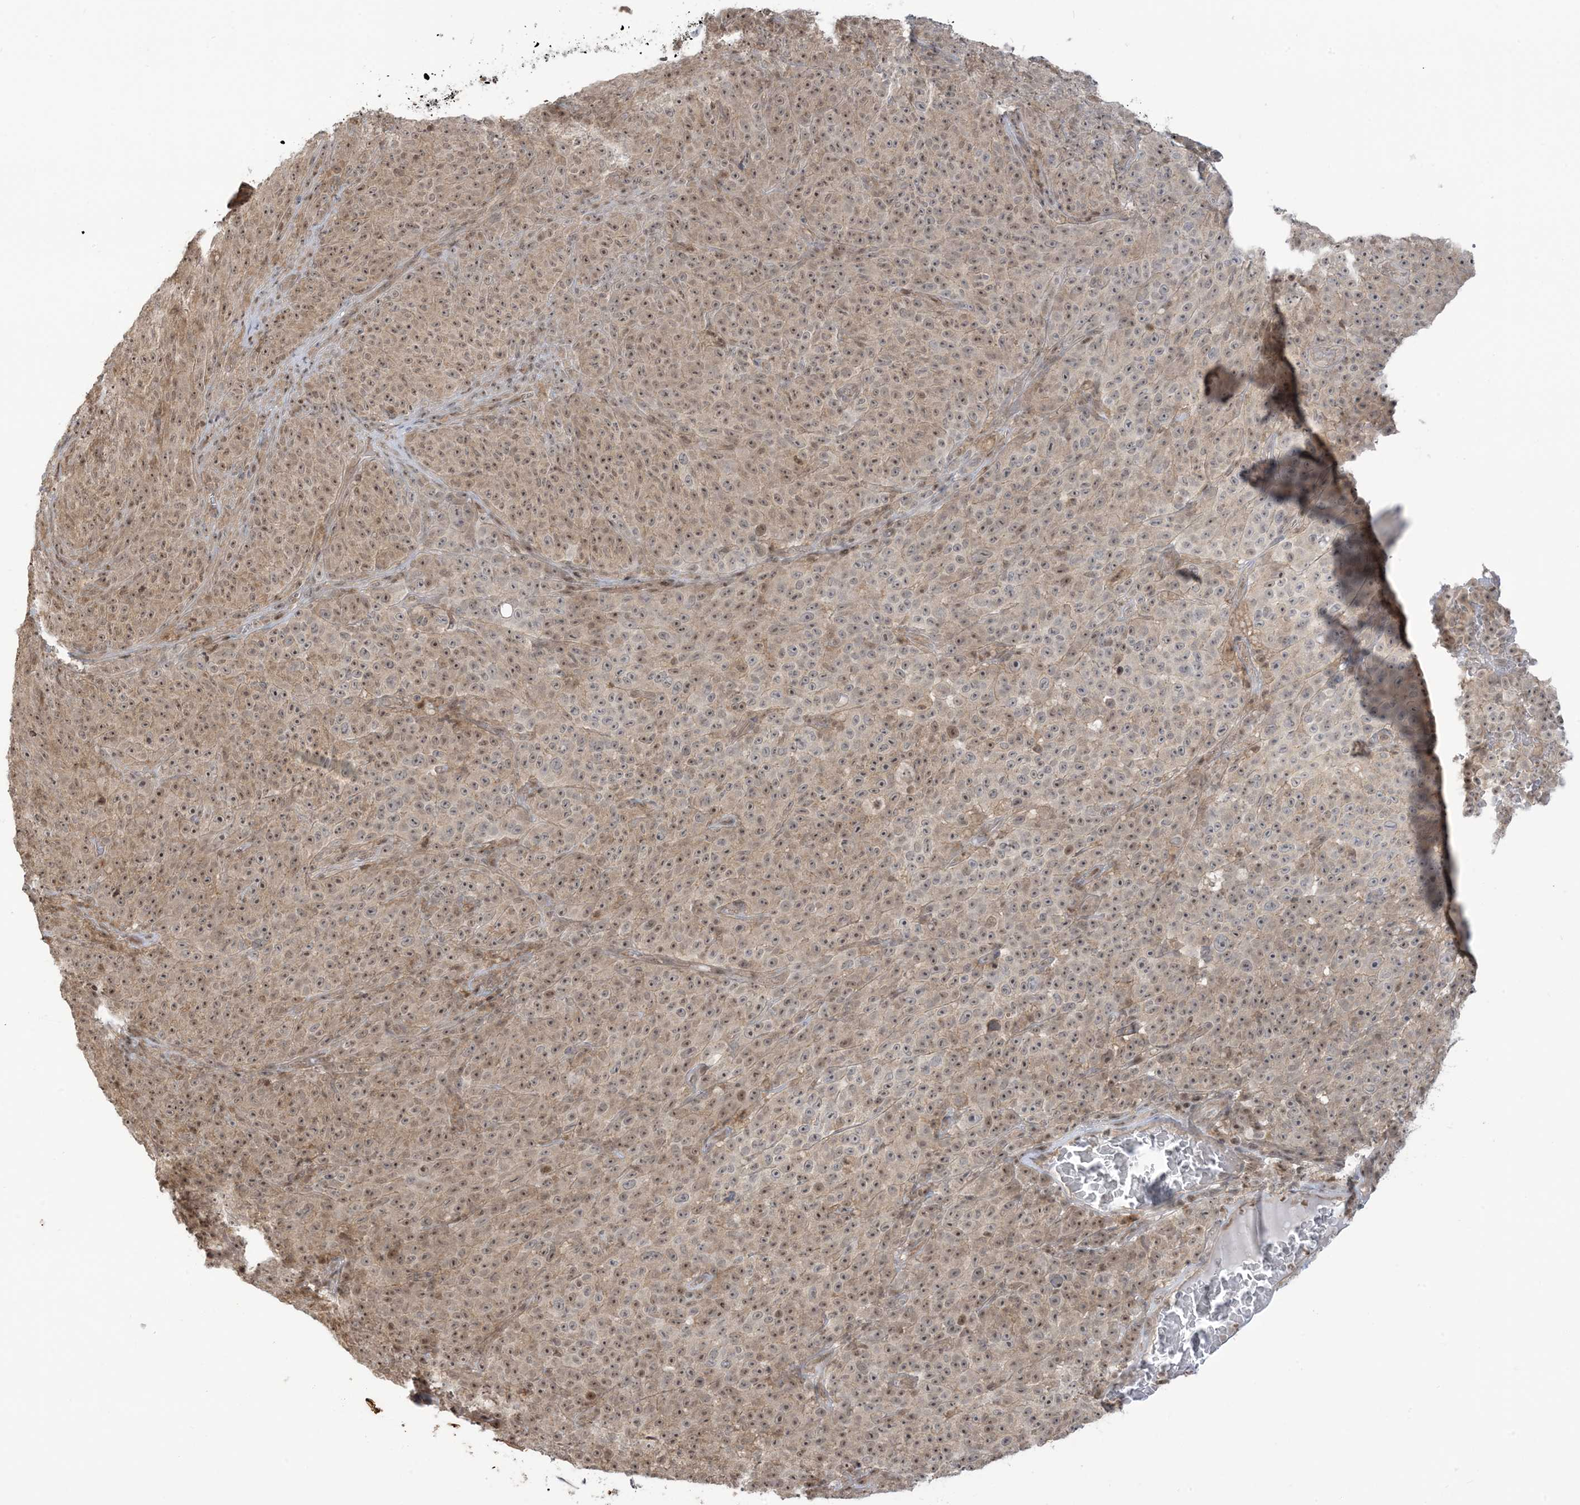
{"staining": {"intensity": "moderate", "quantity": ">75%", "location": "nuclear"}, "tissue": "melanoma", "cell_type": "Tumor cells", "image_type": "cancer", "snomed": [{"axis": "morphology", "description": "Malignant melanoma, NOS"}, {"axis": "topography", "description": "Skin"}], "caption": "This is a micrograph of IHC staining of malignant melanoma, which shows moderate positivity in the nuclear of tumor cells.", "gene": "PPP1R7", "patient": {"sex": "female", "age": 82}}